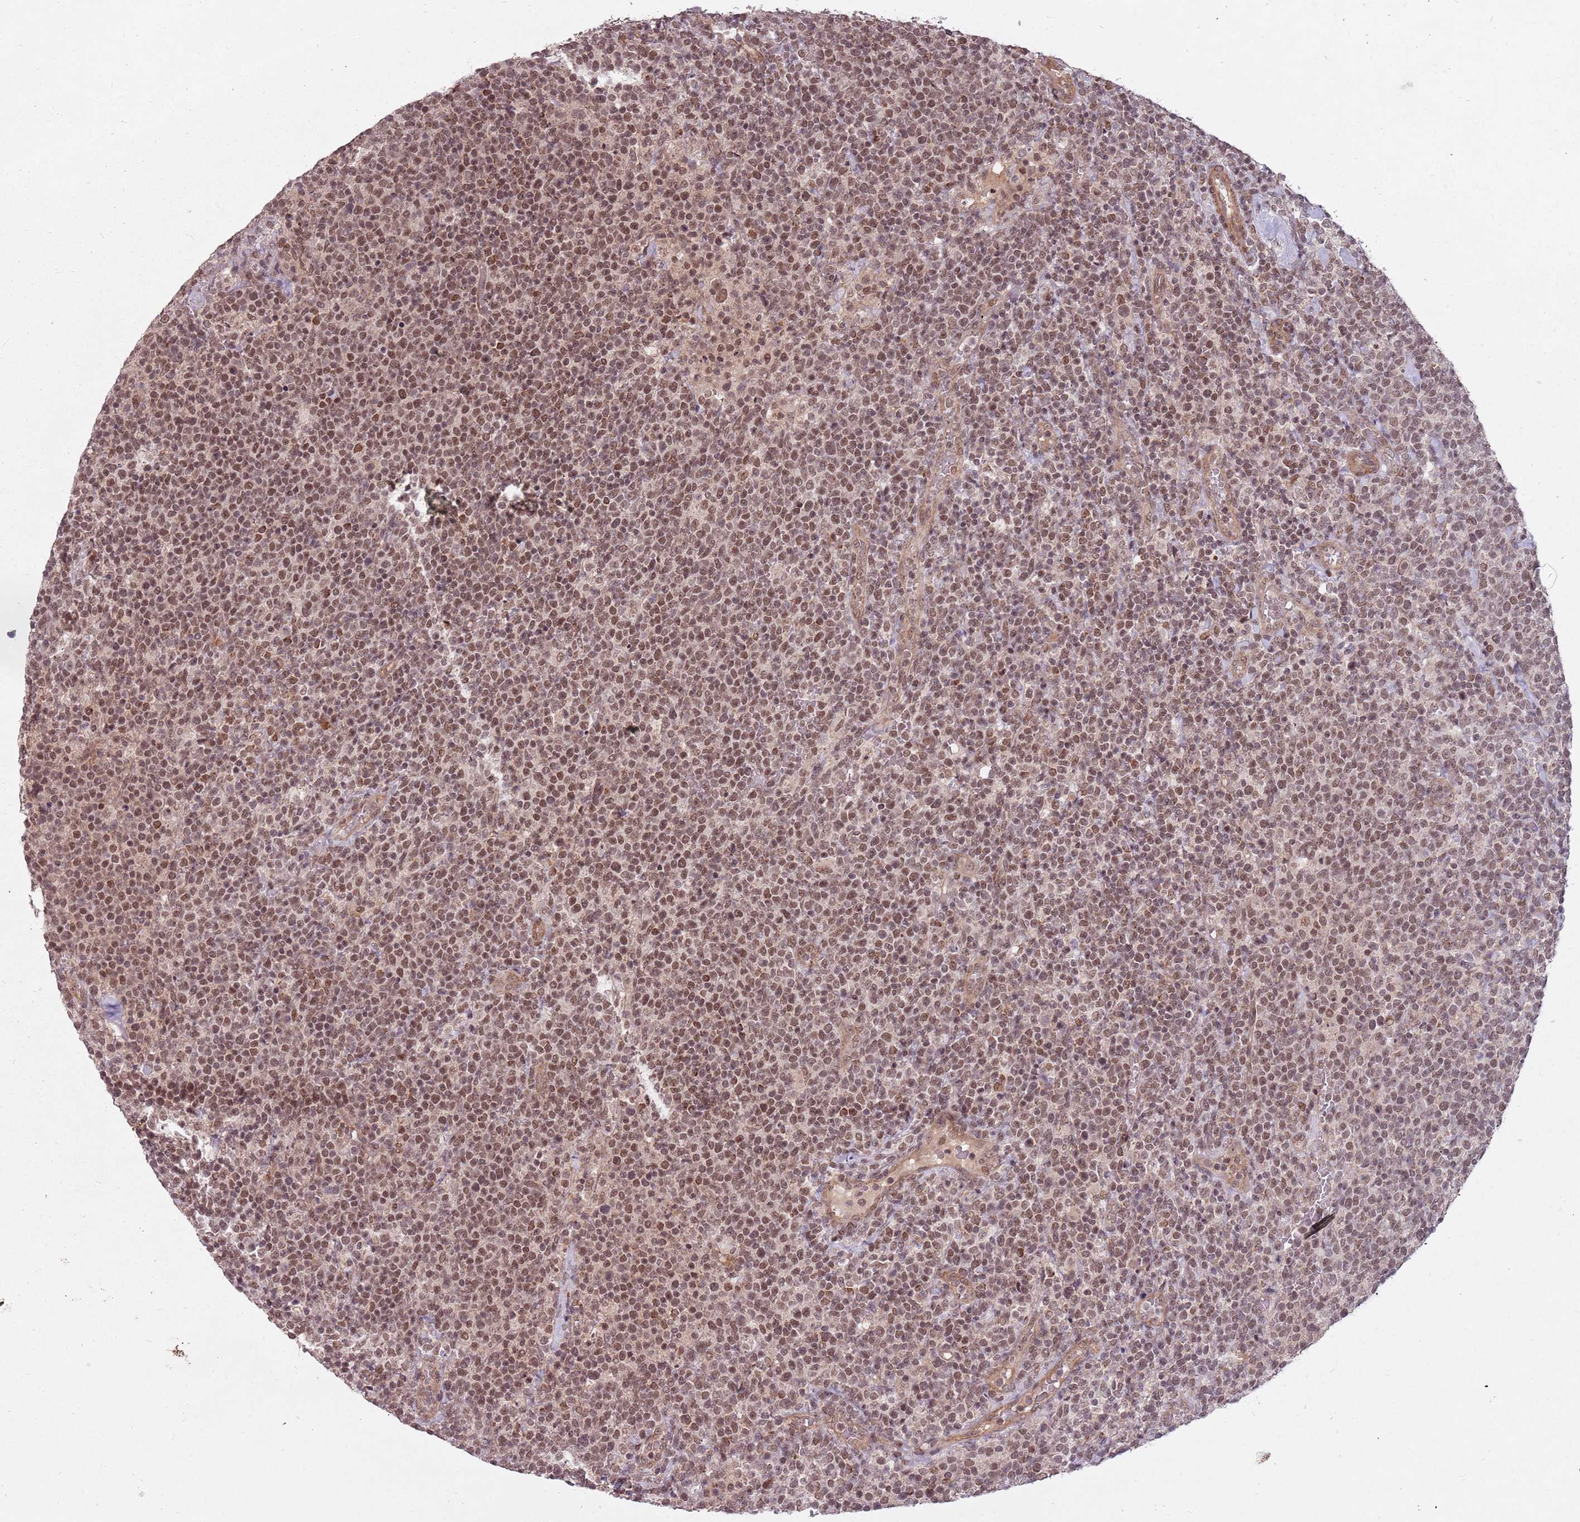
{"staining": {"intensity": "moderate", "quantity": ">75%", "location": "nuclear"}, "tissue": "lymphoma", "cell_type": "Tumor cells", "image_type": "cancer", "snomed": [{"axis": "morphology", "description": "Malignant lymphoma, non-Hodgkin's type, High grade"}, {"axis": "topography", "description": "Lymph node"}], "caption": "IHC (DAB (3,3'-diaminobenzidine)) staining of human high-grade malignant lymphoma, non-Hodgkin's type reveals moderate nuclear protein positivity in about >75% of tumor cells.", "gene": "SUDS3", "patient": {"sex": "male", "age": 61}}